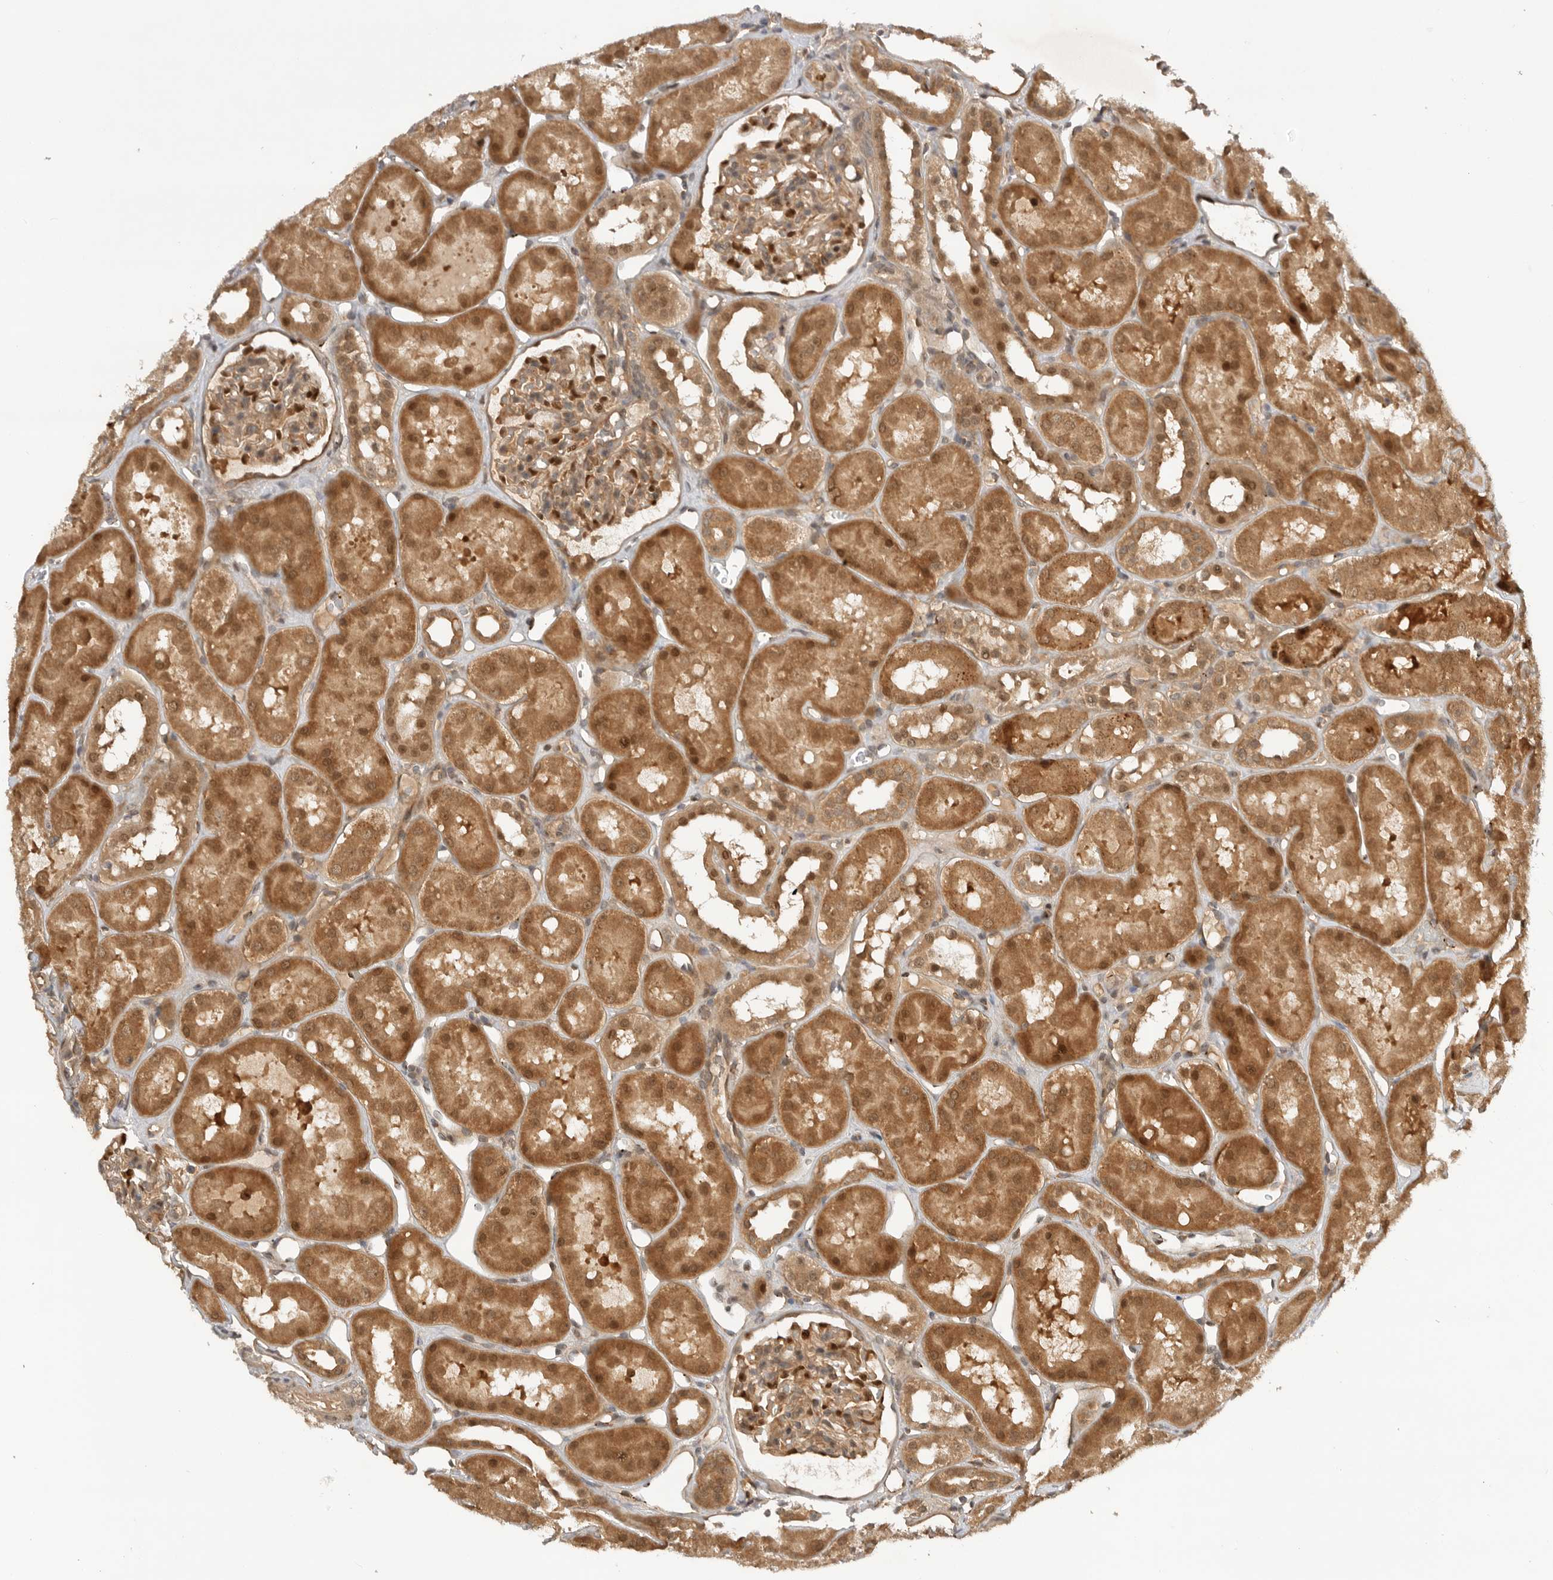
{"staining": {"intensity": "moderate", "quantity": "25%-75%", "location": "cytoplasmic/membranous,nuclear"}, "tissue": "kidney", "cell_type": "Cells in glomeruli", "image_type": "normal", "snomed": [{"axis": "morphology", "description": "Normal tissue, NOS"}, {"axis": "topography", "description": "Kidney"}], "caption": "Immunohistochemical staining of benign kidney displays medium levels of moderate cytoplasmic/membranous,nuclear expression in approximately 25%-75% of cells in glomeruli.", "gene": "DCAF8", "patient": {"sex": "male", "age": 16}}